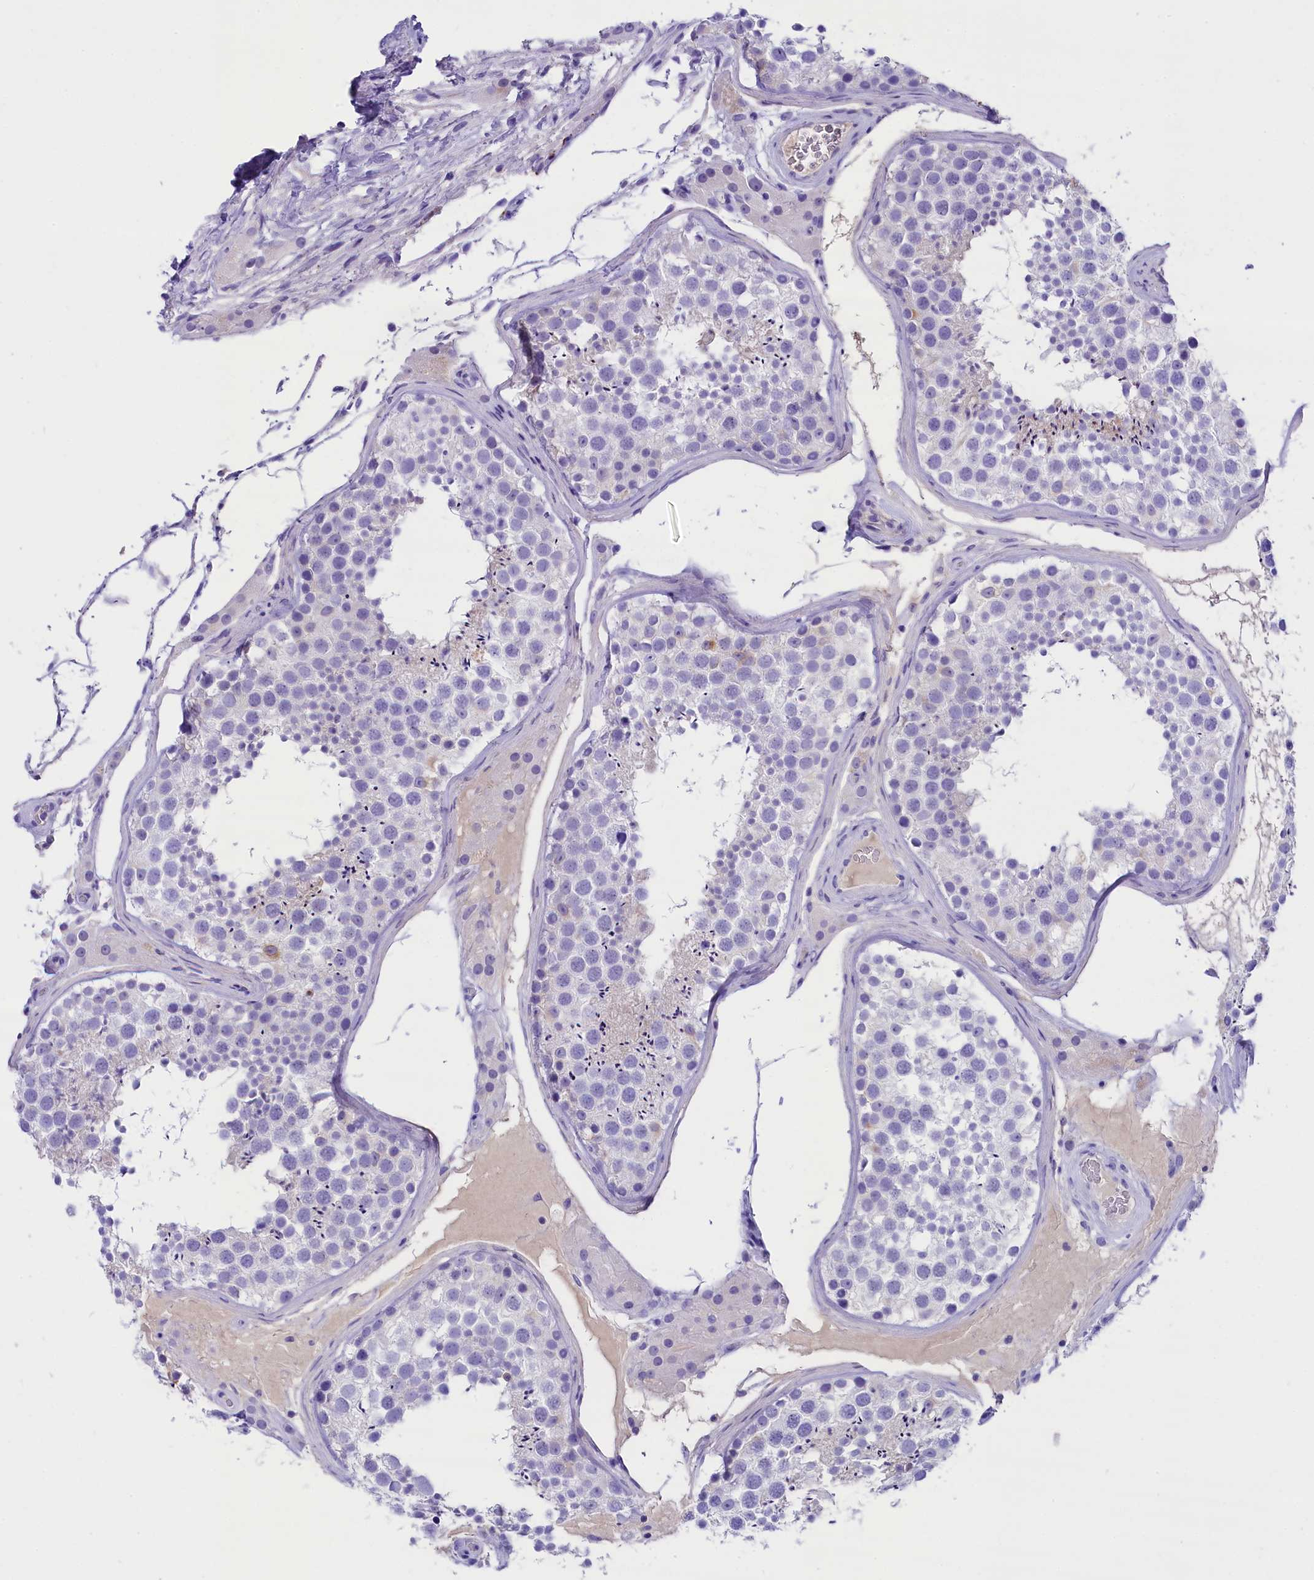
{"staining": {"intensity": "negative", "quantity": "none", "location": "none"}, "tissue": "testis", "cell_type": "Cells in seminiferous ducts", "image_type": "normal", "snomed": [{"axis": "morphology", "description": "Normal tissue, NOS"}, {"axis": "topography", "description": "Testis"}], "caption": "IHC photomicrograph of unremarkable human testis stained for a protein (brown), which shows no positivity in cells in seminiferous ducts. The staining was performed using DAB (3,3'-diaminobenzidine) to visualize the protein expression in brown, while the nuclei were stained in blue with hematoxylin (Magnification: 20x).", "gene": "SKIDA1", "patient": {"sex": "male", "age": 46}}